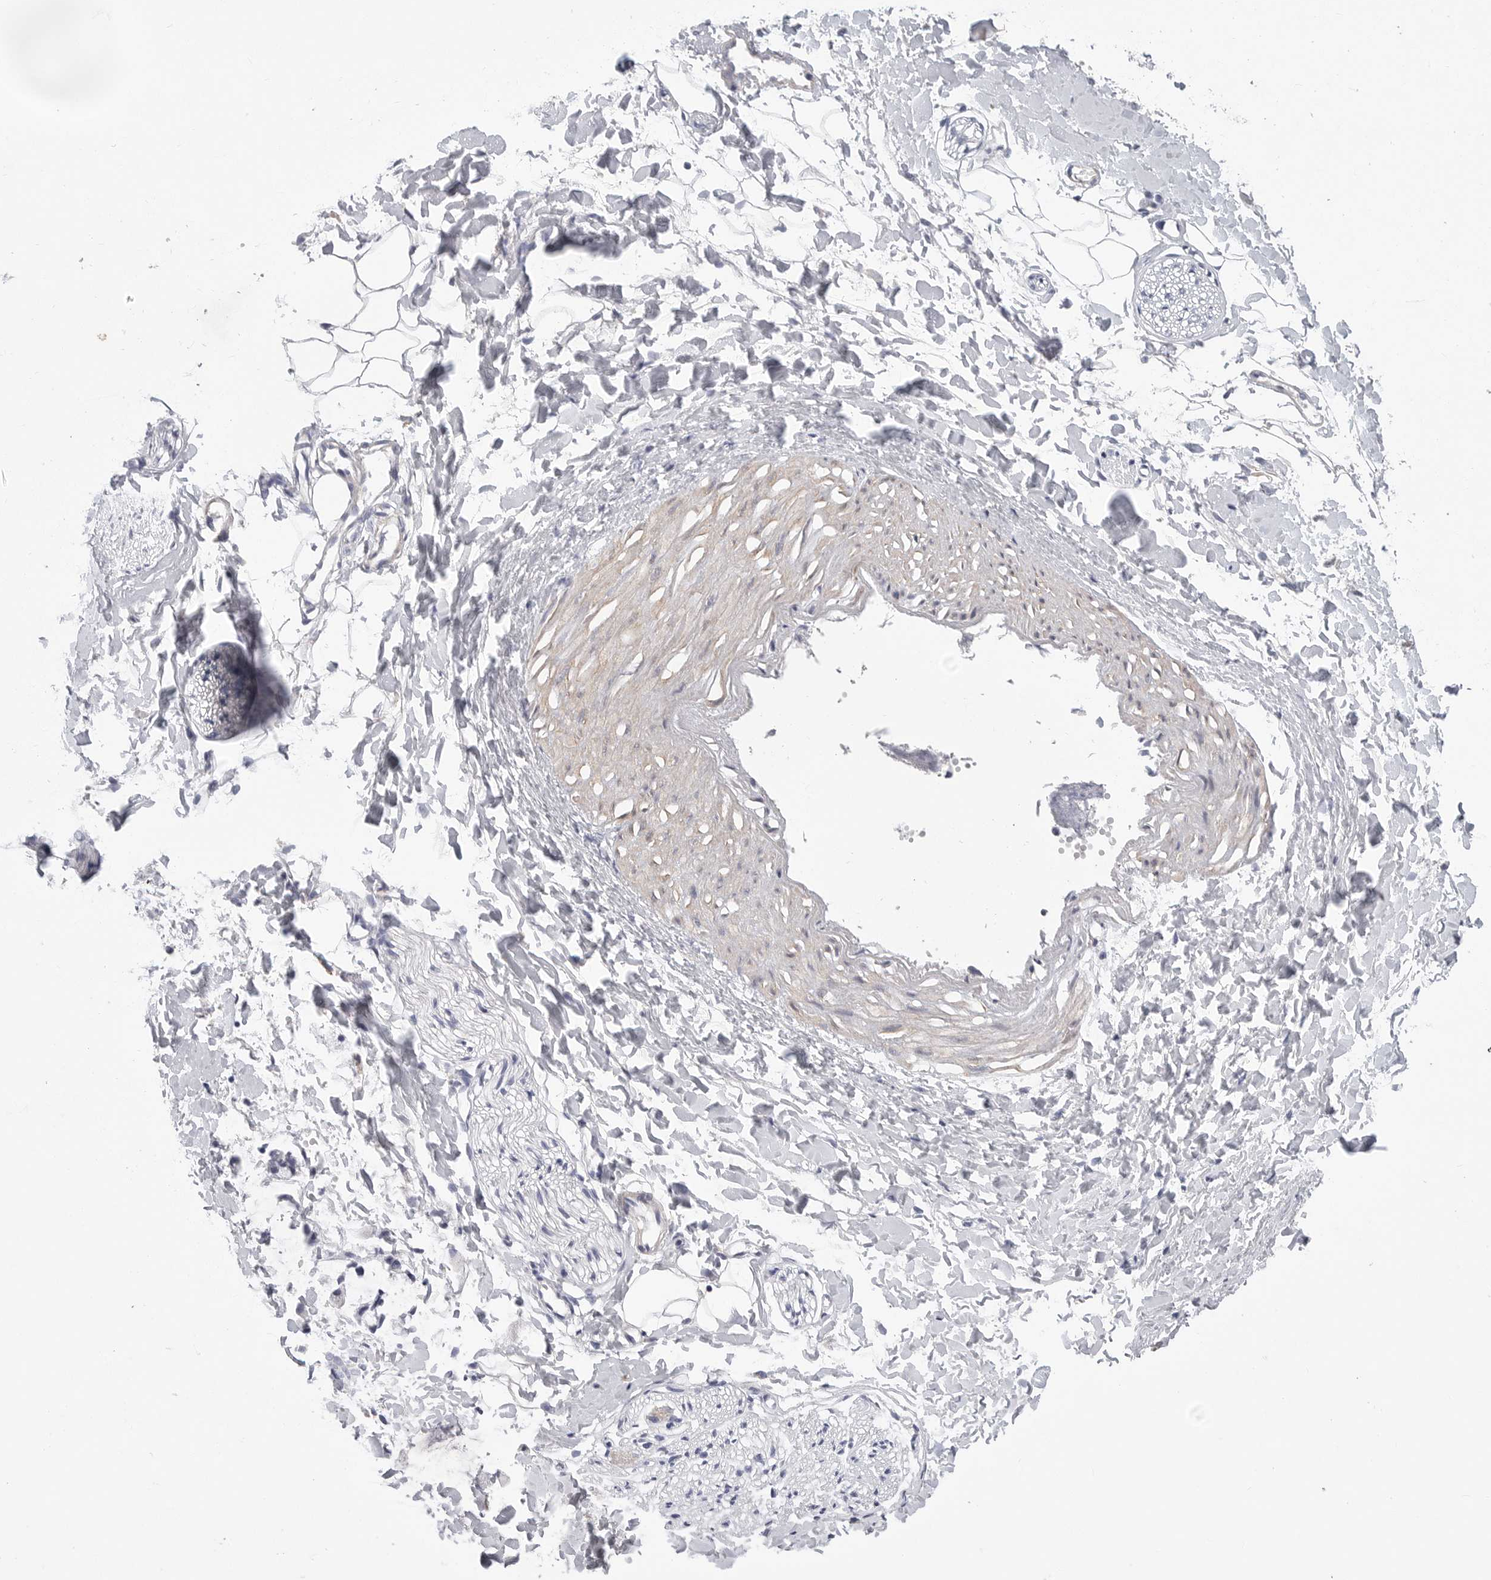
{"staining": {"intensity": "negative", "quantity": "none", "location": "none"}, "tissue": "adipose tissue", "cell_type": "Adipocytes", "image_type": "normal", "snomed": [{"axis": "morphology", "description": "Normal tissue, NOS"}, {"axis": "morphology", "description": "Adenocarcinoma, NOS"}, {"axis": "topography", "description": "Smooth muscle"}, {"axis": "topography", "description": "Colon"}], "caption": "This is a photomicrograph of immunohistochemistry staining of benign adipose tissue, which shows no staining in adipocytes. (IHC, brightfield microscopy, high magnification).", "gene": "CAMK2B", "patient": {"sex": "male", "age": 14}}